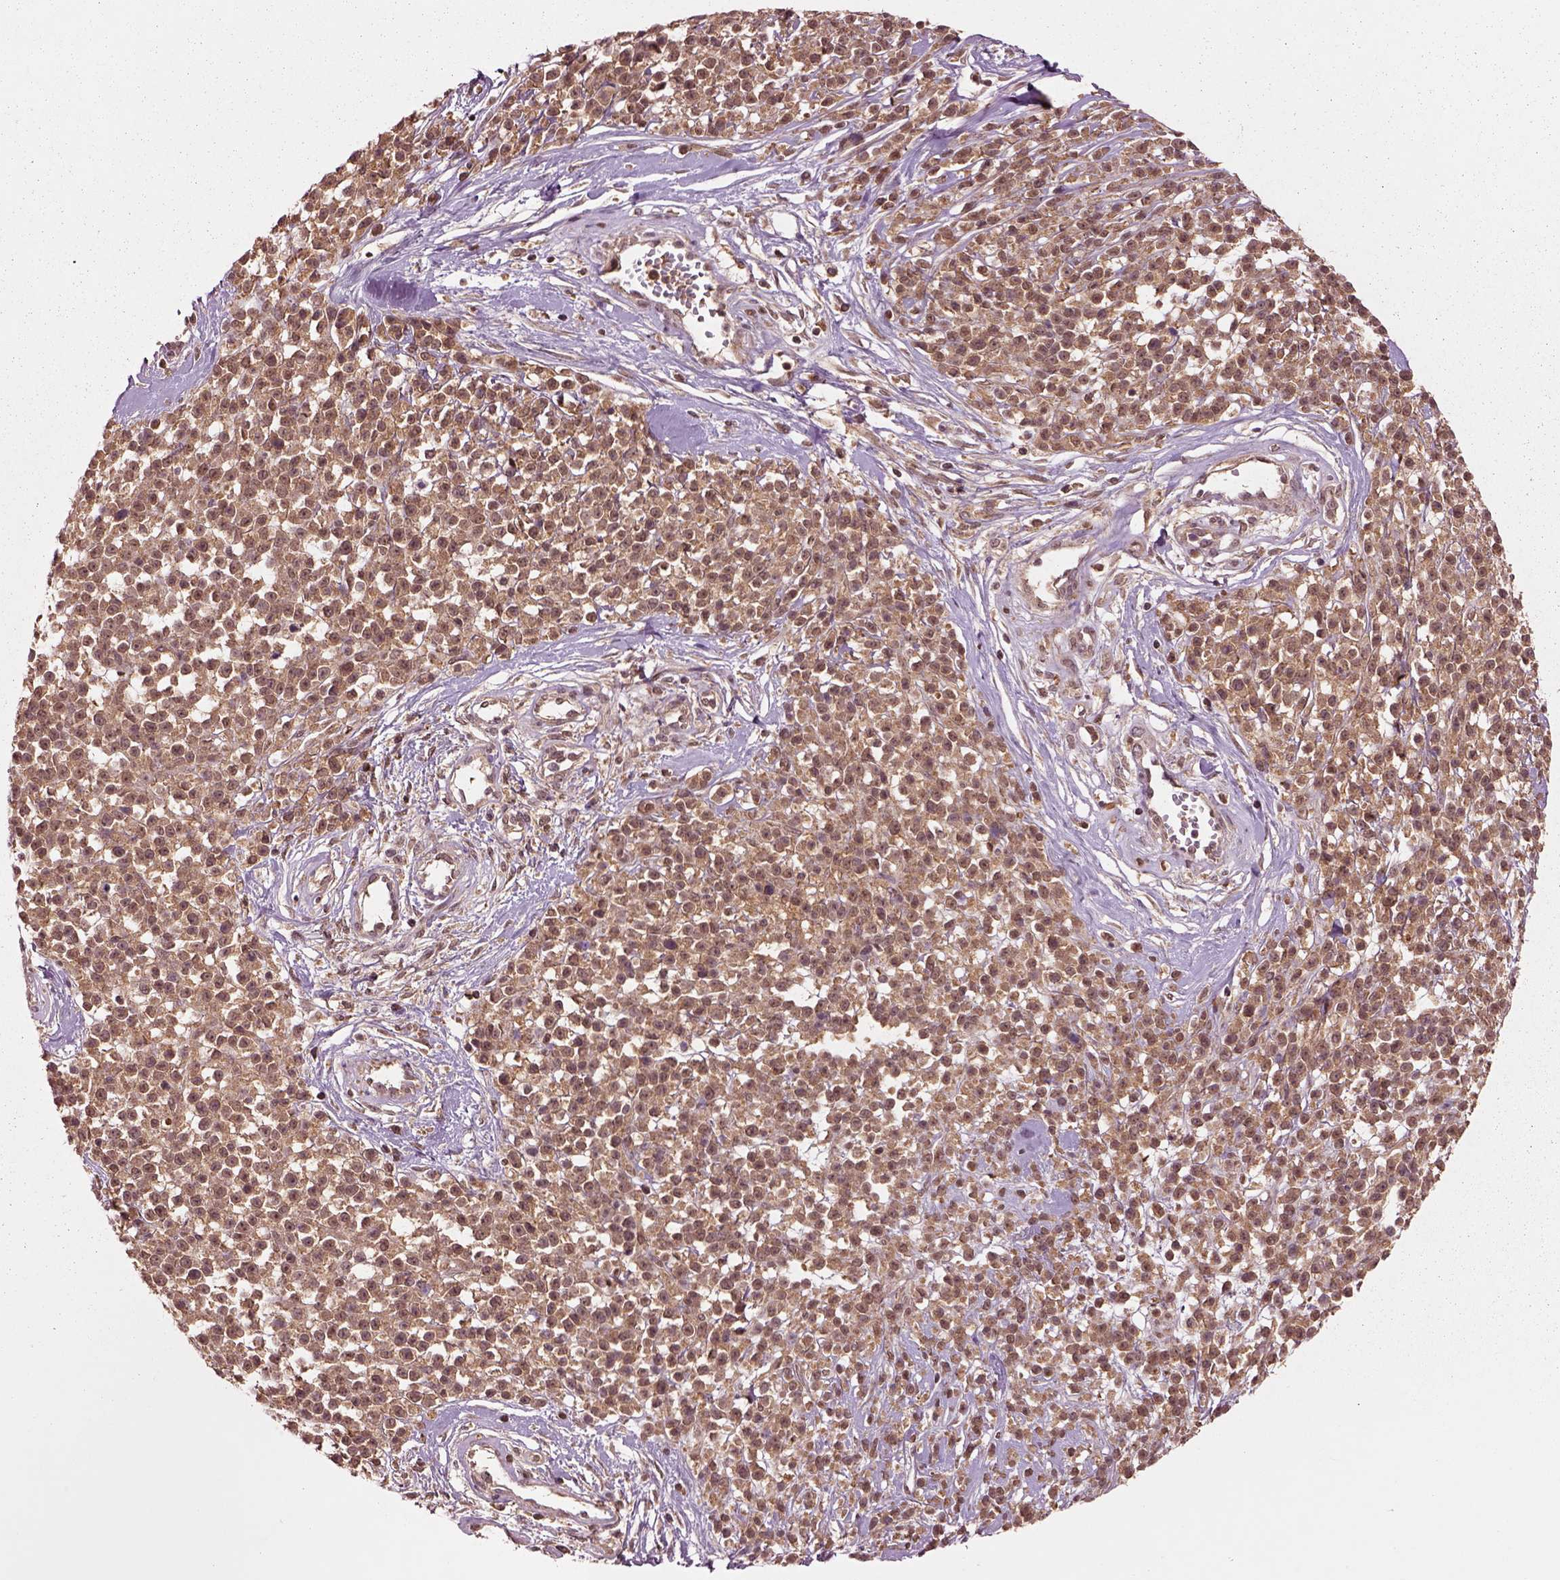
{"staining": {"intensity": "moderate", "quantity": ">75%", "location": "cytoplasmic/membranous"}, "tissue": "melanoma", "cell_type": "Tumor cells", "image_type": "cancer", "snomed": [{"axis": "morphology", "description": "Malignant melanoma, NOS"}, {"axis": "topography", "description": "Skin"}, {"axis": "topography", "description": "Skin of trunk"}], "caption": "DAB (3,3'-diaminobenzidine) immunohistochemical staining of malignant melanoma exhibits moderate cytoplasmic/membranous protein expression in about >75% of tumor cells.", "gene": "MDP1", "patient": {"sex": "male", "age": 74}}